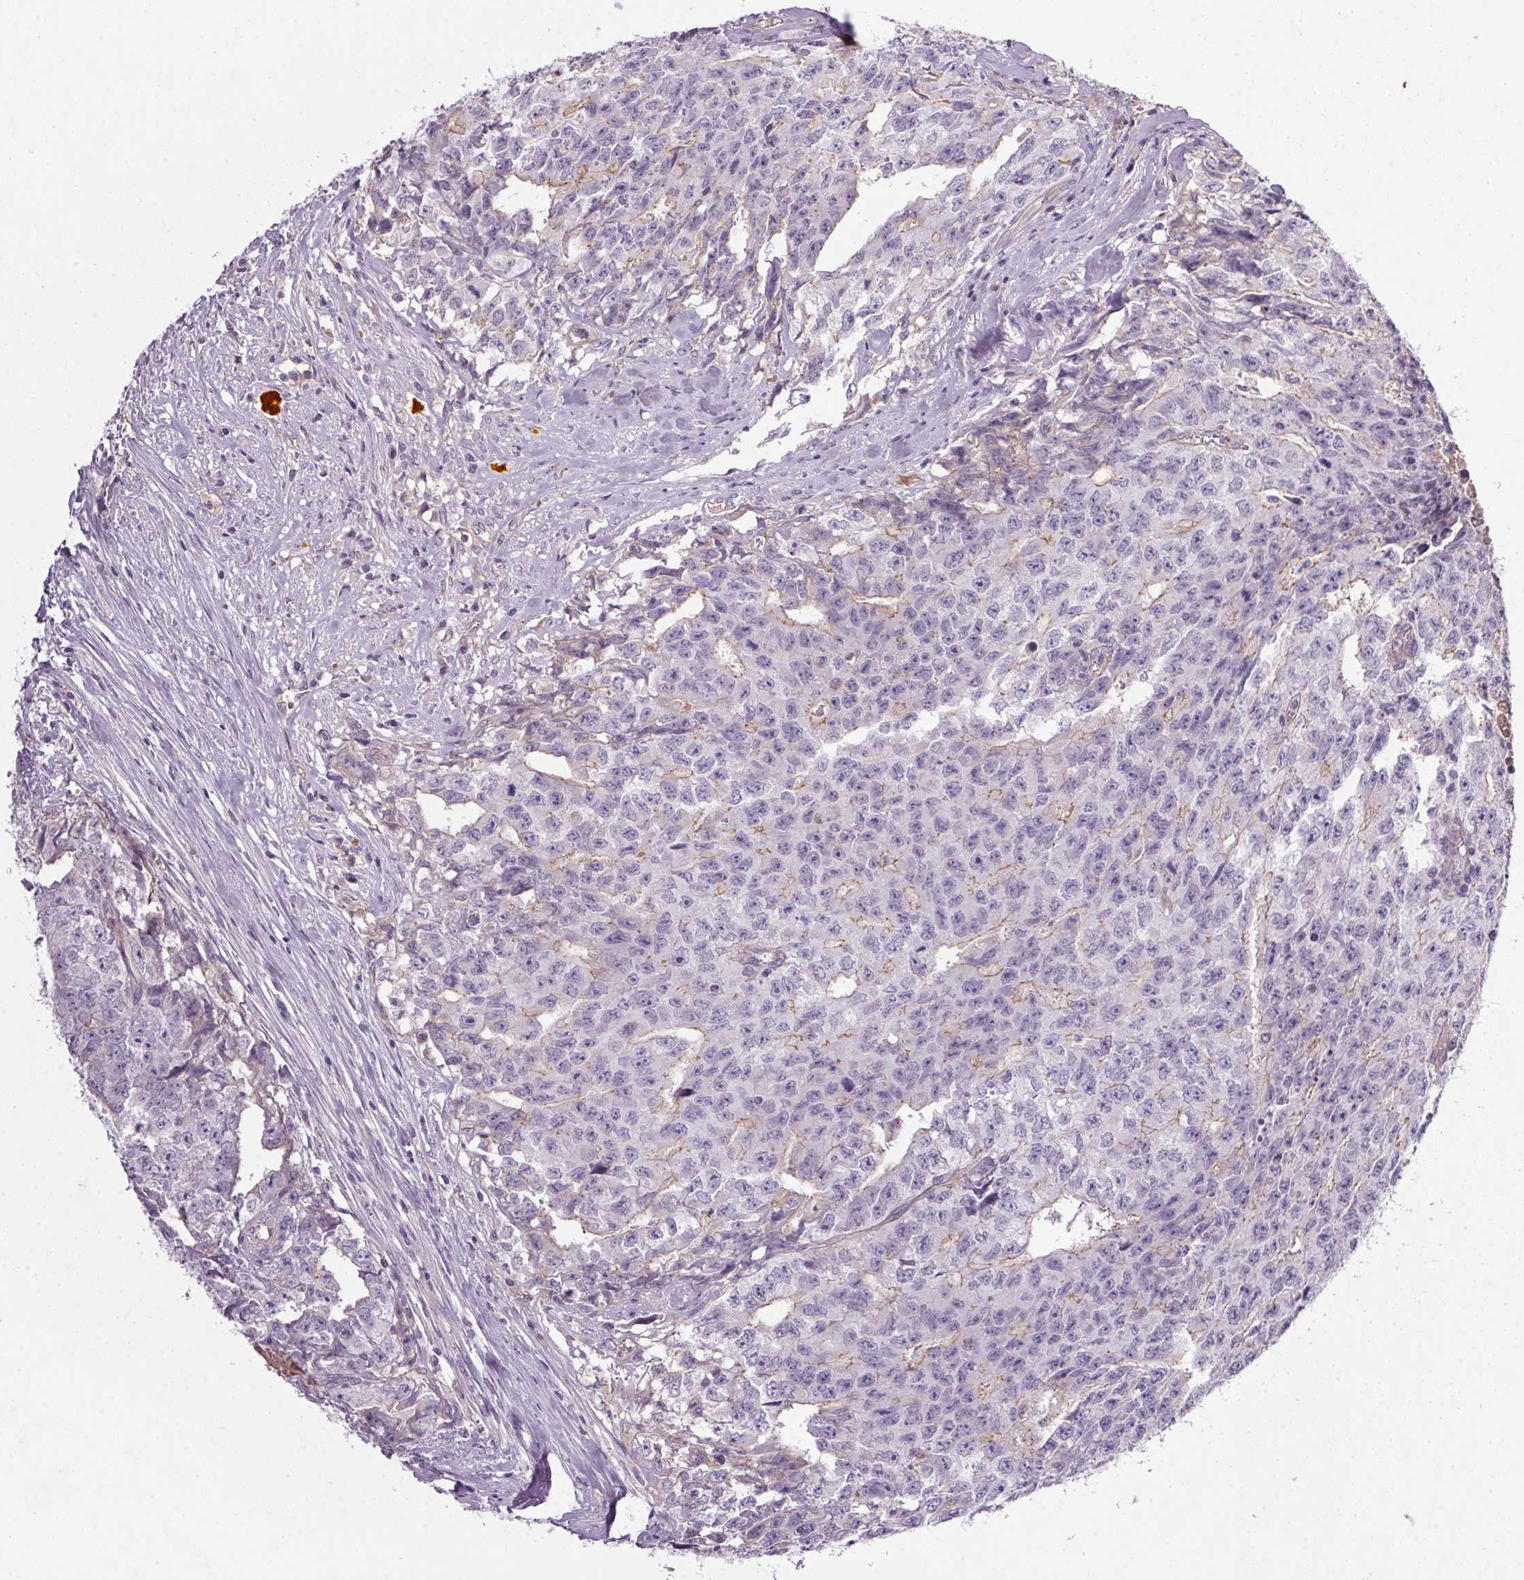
{"staining": {"intensity": "weak", "quantity": "25%-75%", "location": "cytoplasmic/membranous"}, "tissue": "testis cancer", "cell_type": "Tumor cells", "image_type": "cancer", "snomed": [{"axis": "morphology", "description": "Carcinoma, Embryonal, NOS"}, {"axis": "morphology", "description": "Teratoma, malignant, NOS"}, {"axis": "topography", "description": "Testis"}], "caption": "A micrograph showing weak cytoplasmic/membranous expression in approximately 25%-75% of tumor cells in testis cancer (embryonal carcinoma), as visualized by brown immunohistochemical staining.", "gene": "APOC4", "patient": {"sex": "male", "age": 24}}